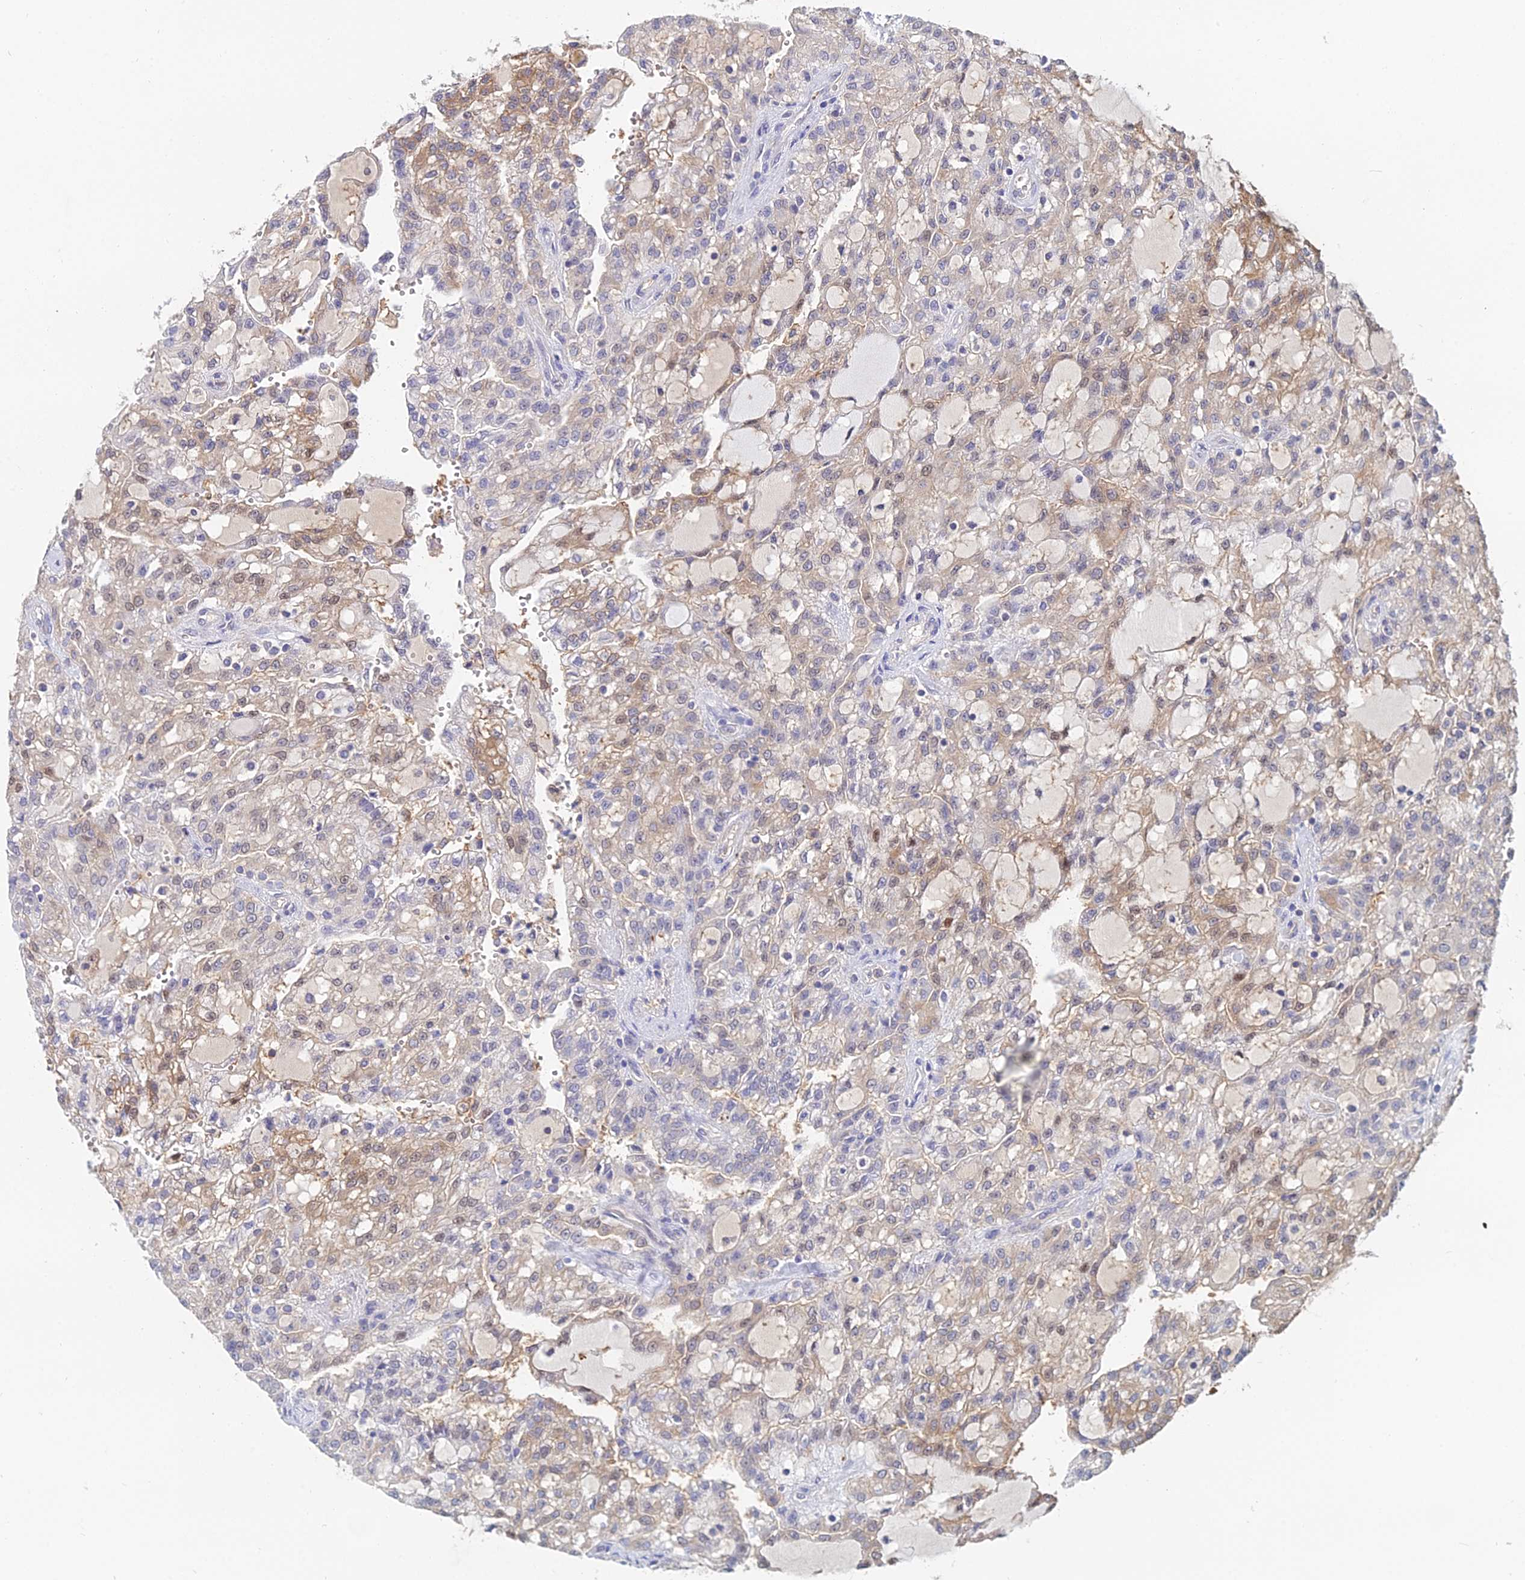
{"staining": {"intensity": "moderate", "quantity": "25%-75%", "location": "cytoplasmic/membranous,nuclear"}, "tissue": "renal cancer", "cell_type": "Tumor cells", "image_type": "cancer", "snomed": [{"axis": "morphology", "description": "Adenocarcinoma, NOS"}, {"axis": "topography", "description": "Kidney"}], "caption": "Immunohistochemical staining of human renal cancer (adenocarcinoma) exhibits medium levels of moderate cytoplasmic/membranous and nuclear protein positivity in about 25%-75% of tumor cells. Using DAB (3,3'-diaminobenzidine) (brown) and hematoxylin (blue) stains, captured at high magnification using brightfield microscopy.", "gene": "B3GALT4", "patient": {"sex": "male", "age": 63}}